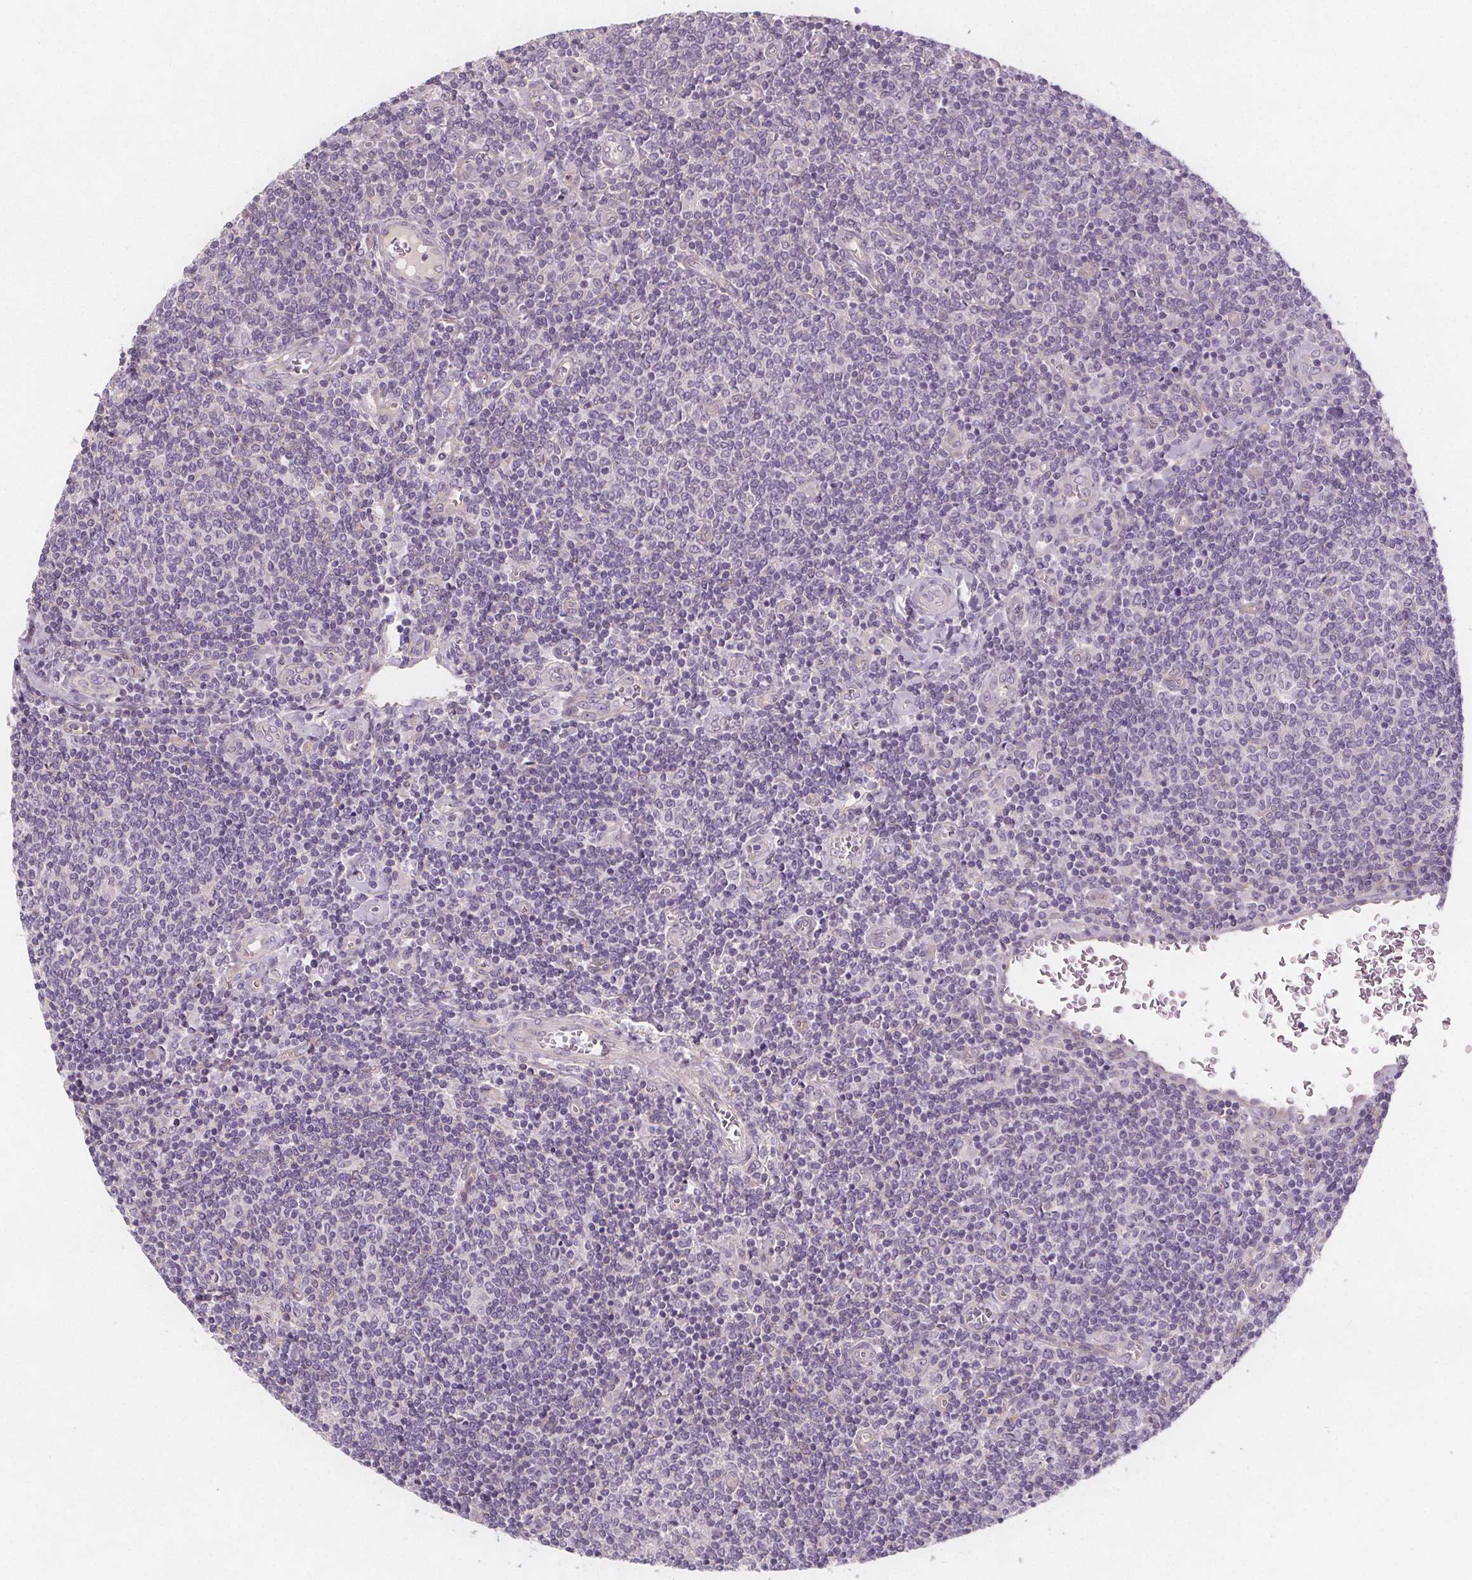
{"staining": {"intensity": "negative", "quantity": "none", "location": "none"}, "tissue": "lymphoma", "cell_type": "Tumor cells", "image_type": "cancer", "snomed": [{"axis": "morphology", "description": "Malignant lymphoma, non-Hodgkin's type, Low grade"}, {"axis": "topography", "description": "Lymph node"}], "caption": "DAB (3,3'-diaminobenzidine) immunohistochemical staining of human low-grade malignant lymphoma, non-Hodgkin's type displays no significant staining in tumor cells. The staining is performed using DAB (3,3'-diaminobenzidine) brown chromogen with nuclei counter-stained in using hematoxylin.", "gene": "VNN1", "patient": {"sex": "male", "age": 52}}